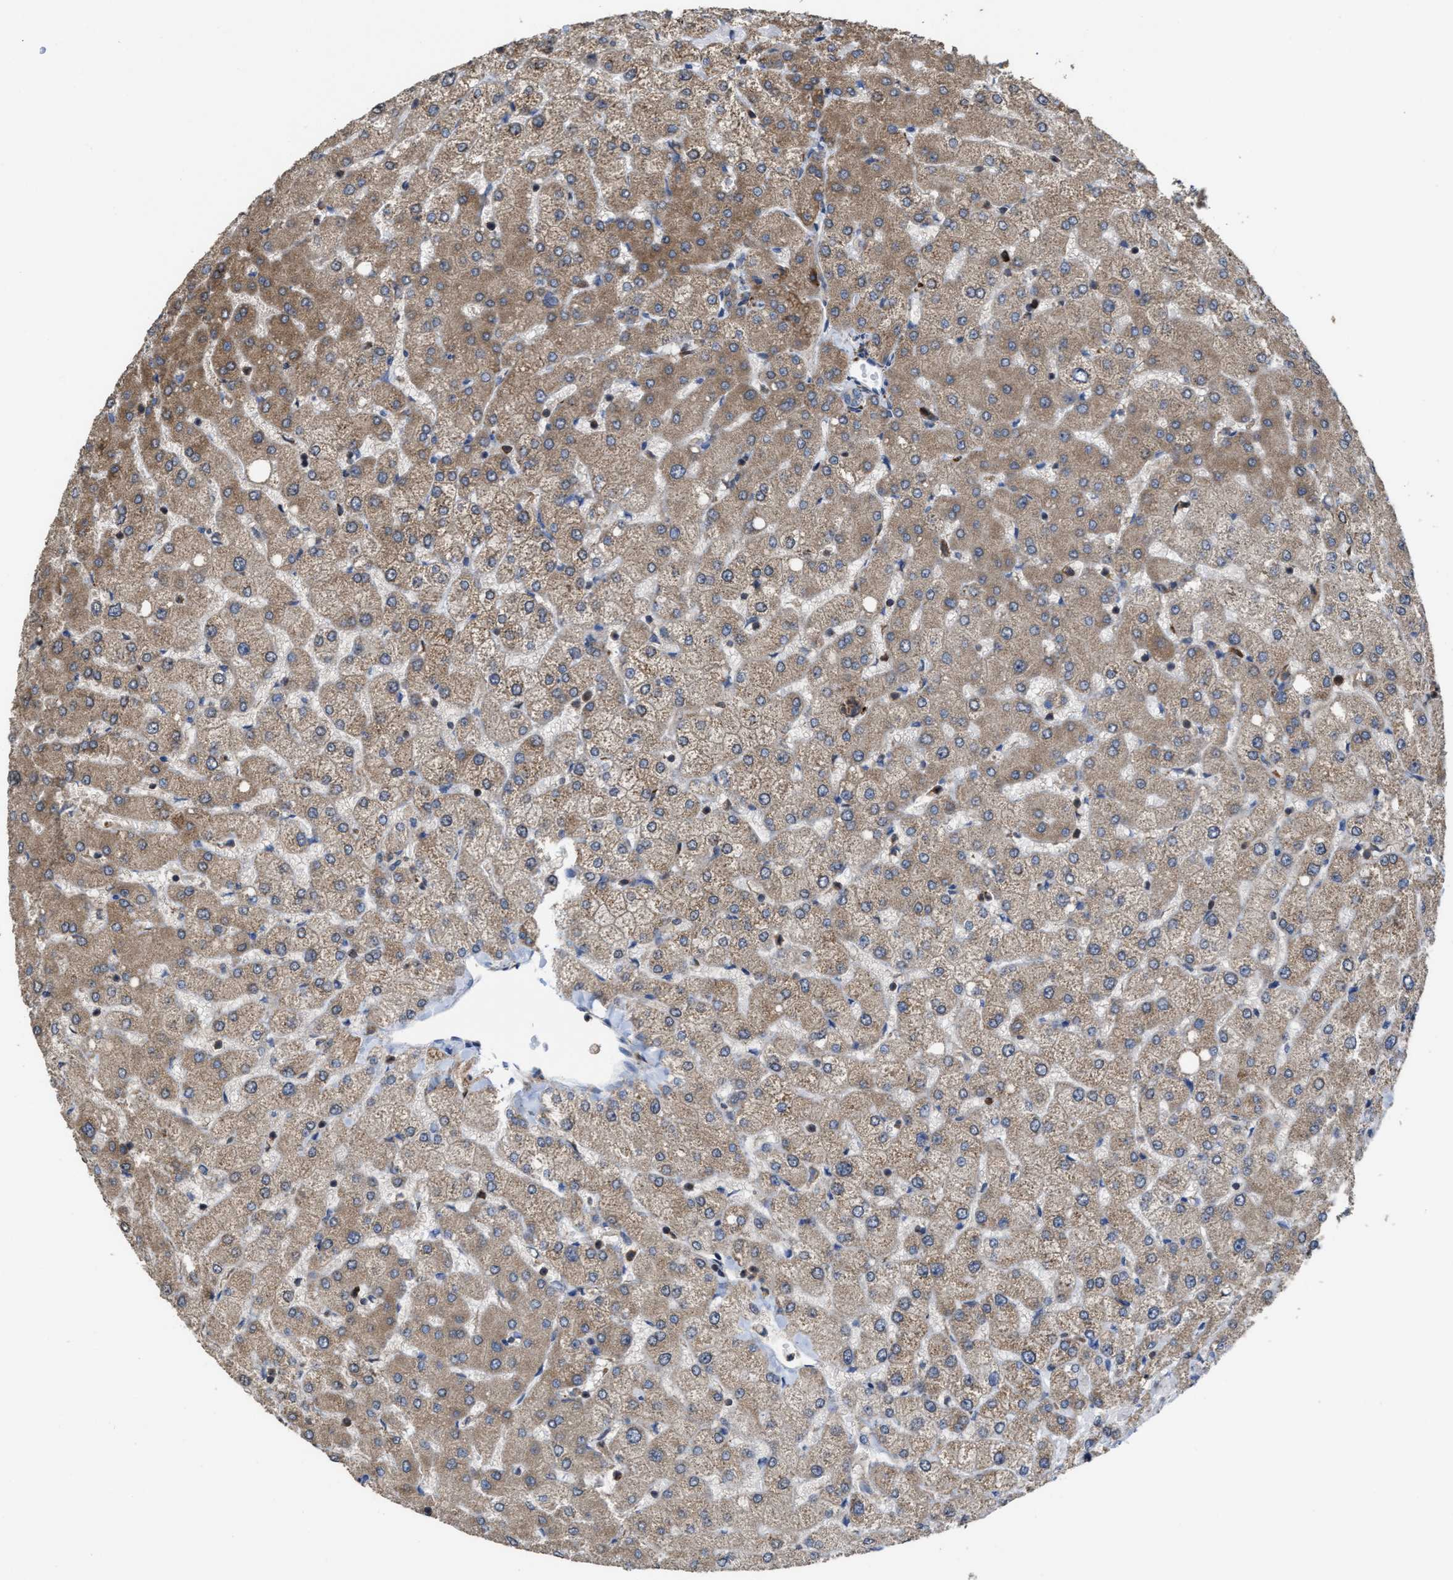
{"staining": {"intensity": "weak", "quantity": "25%-75%", "location": "cytoplasmic/membranous"}, "tissue": "liver", "cell_type": "Cholangiocytes", "image_type": "normal", "snomed": [{"axis": "morphology", "description": "Normal tissue, NOS"}, {"axis": "topography", "description": "Liver"}], "caption": "This is a histology image of immunohistochemistry (IHC) staining of benign liver, which shows weak positivity in the cytoplasmic/membranous of cholangiocytes.", "gene": "FGD3", "patient": {"sex": "female", "age": 54}}